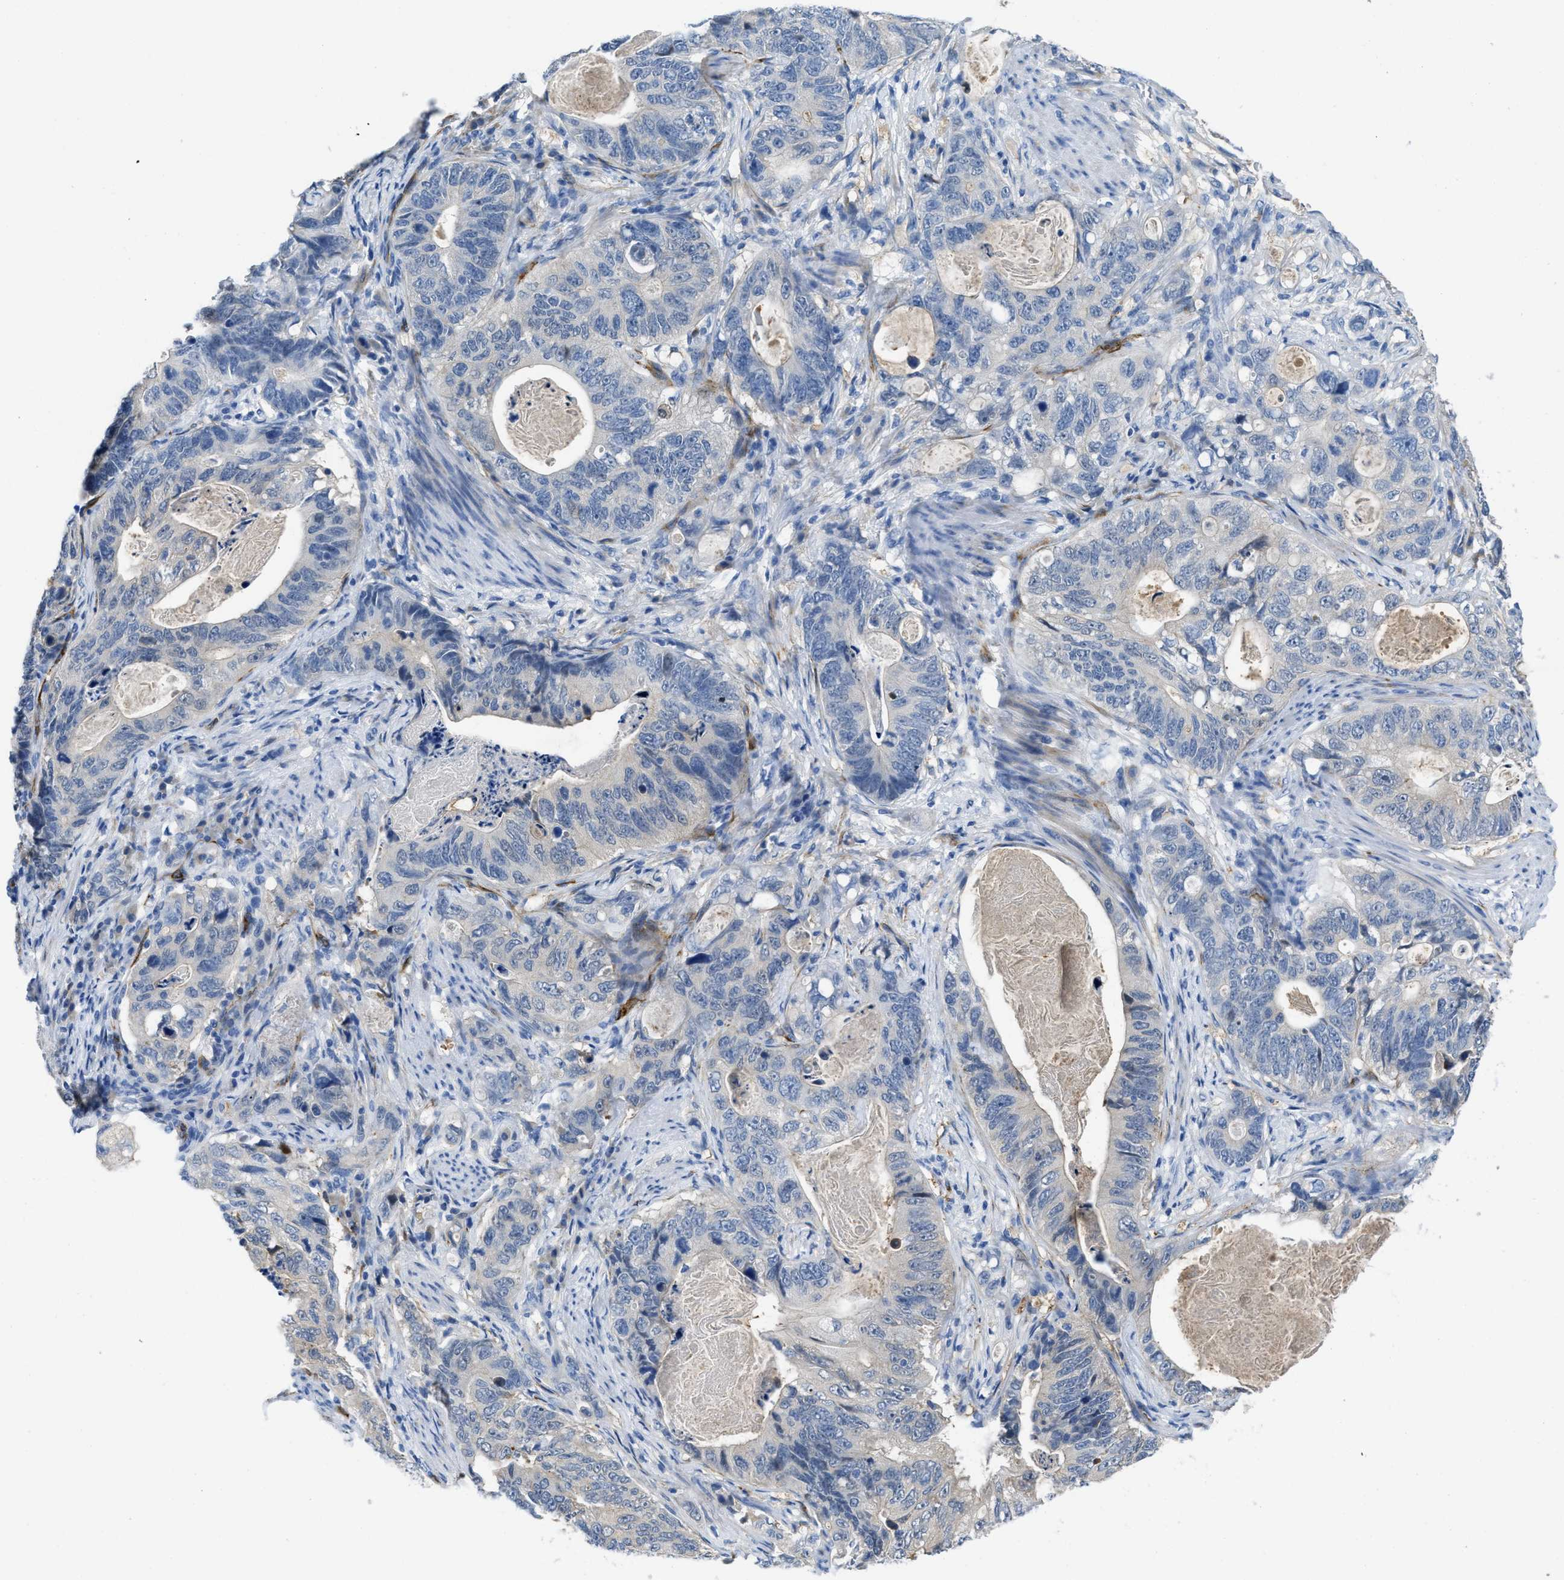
{"staining": {"intensity": "negative", "quantity": "none", "location": "none"}, "tissue": "stomach cancer", "cell_type": "Tumor cells", "image_type": "cancer", "snomed": [{"axis": "morphology", "description": "Normal tissue, NOS"}, {"axis": "morphology", "description": "Adenocarcinoma, NOS"}, {"axis": "topography", "description": "Stomach"}], "caption": "High magnification brightfield microscopy of stomach adenocarcinoma stained with DAB (3,3'-diaminobenzidine) (brown) and counterstained with hematoxylin (blue): tumor cells show no significant staining.", "gene": "SPEG", "patient": {"sex": "female", "age": 89}}